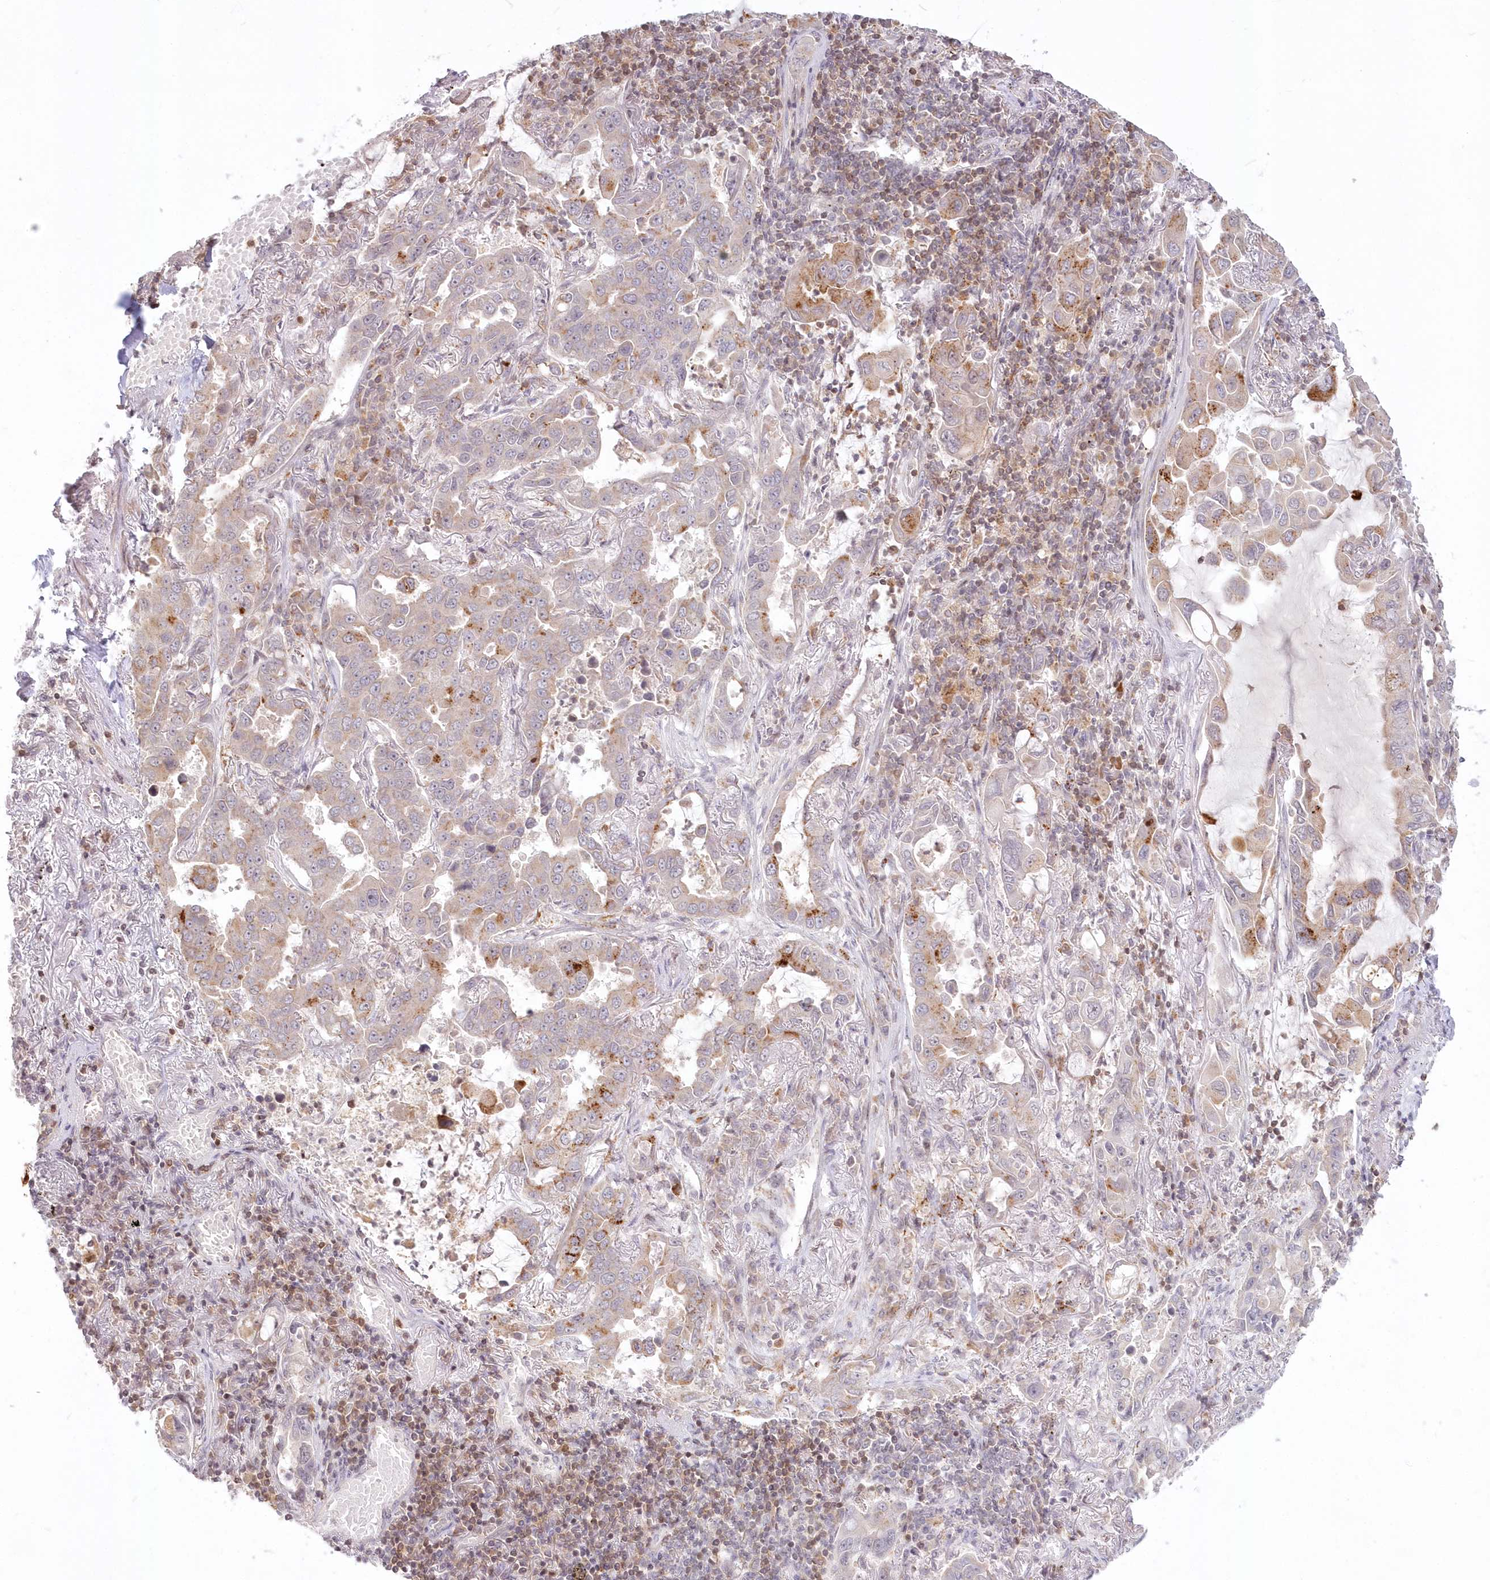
{"staining": {"intensity": "strong", "quantity": "<25%", "location": "cytoplasmic/membranous"}, "tissue": "lung cancer", "cell_type": "Tumor cells", "image_type": "cancer", "snomed": [{"axis": "morphology", "description": "Adenocarcinoma, NOS"}, {"axis": "topography", "description": "Lung"}], "caption": "A high-resolution micrograph shows IHC staining of lung cancer, which displays strong cytoplasmic/membranous expression in approximately <25% of tumor cells. (Stains: DAB (3,3'-diaminobenzidine) in brown, nuclei in blue, Microscopy: brightfield microscopy at high magnification).", "gene": "MTMR3", "patient": {"sex": "male", "age": 64}}